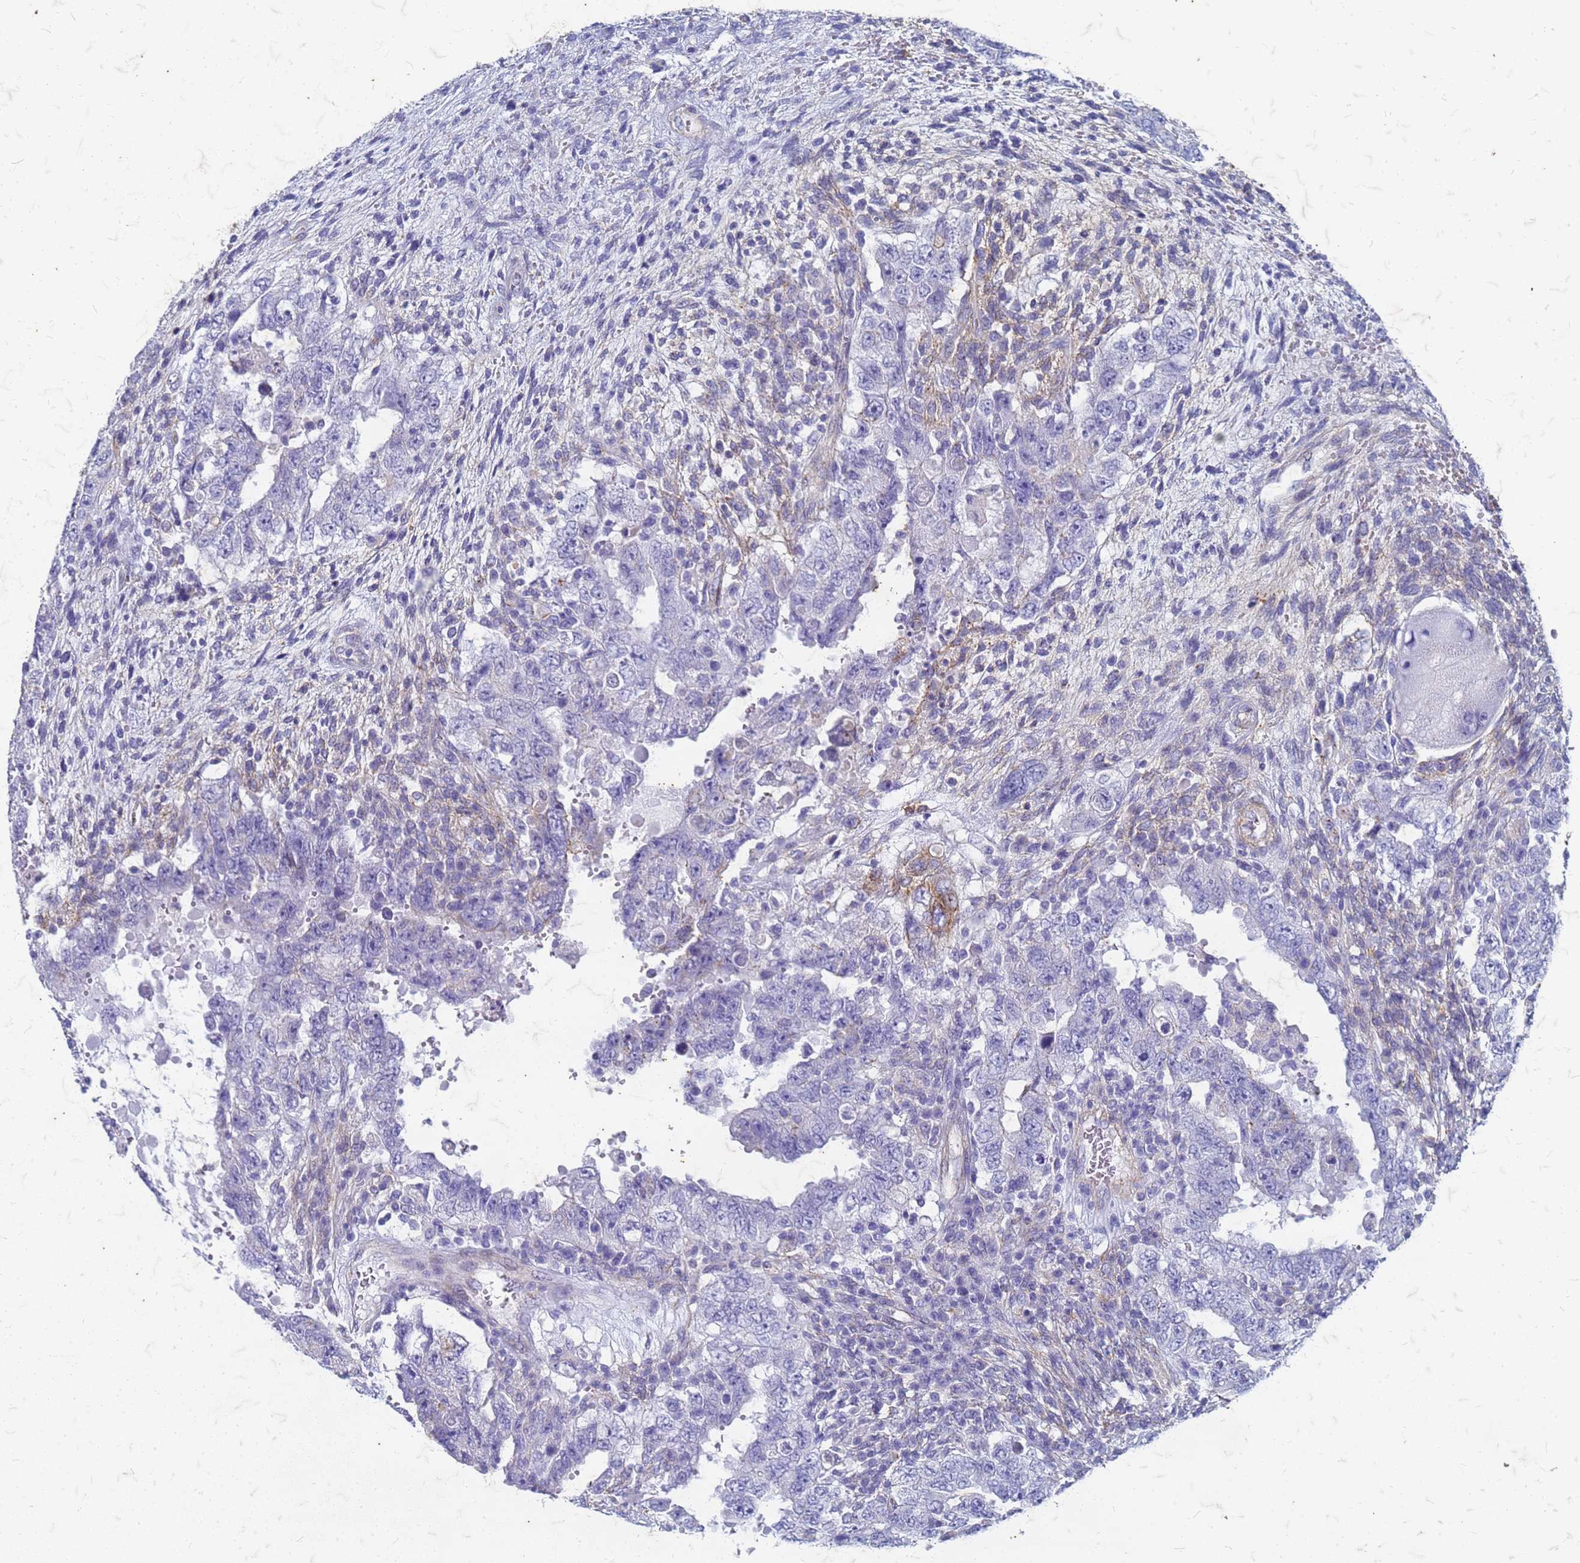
{"staining": {"intensity": "negative", "quantity": "none", "location": "none"}, "tissue": "testis cancer", "cell_type": "Tumor cells", "image_type": "cancer", "snomed": [{"axis": "morphology", "description": "Carcinoma, Embryonal, NOS"}, {"axis": "topography", "description": "Testis"}], "caption": "DAB immunohistochemical staining of testis embryonal carcinoma displays no significant expression in tumor cells. (DAB (3,3'-diaminobenzidine) immunohistochemistry visualized using brightfield microscopy, high magnification).", "gene": "TRIM64B", "patient": {"sex": "male", "age": 26}}